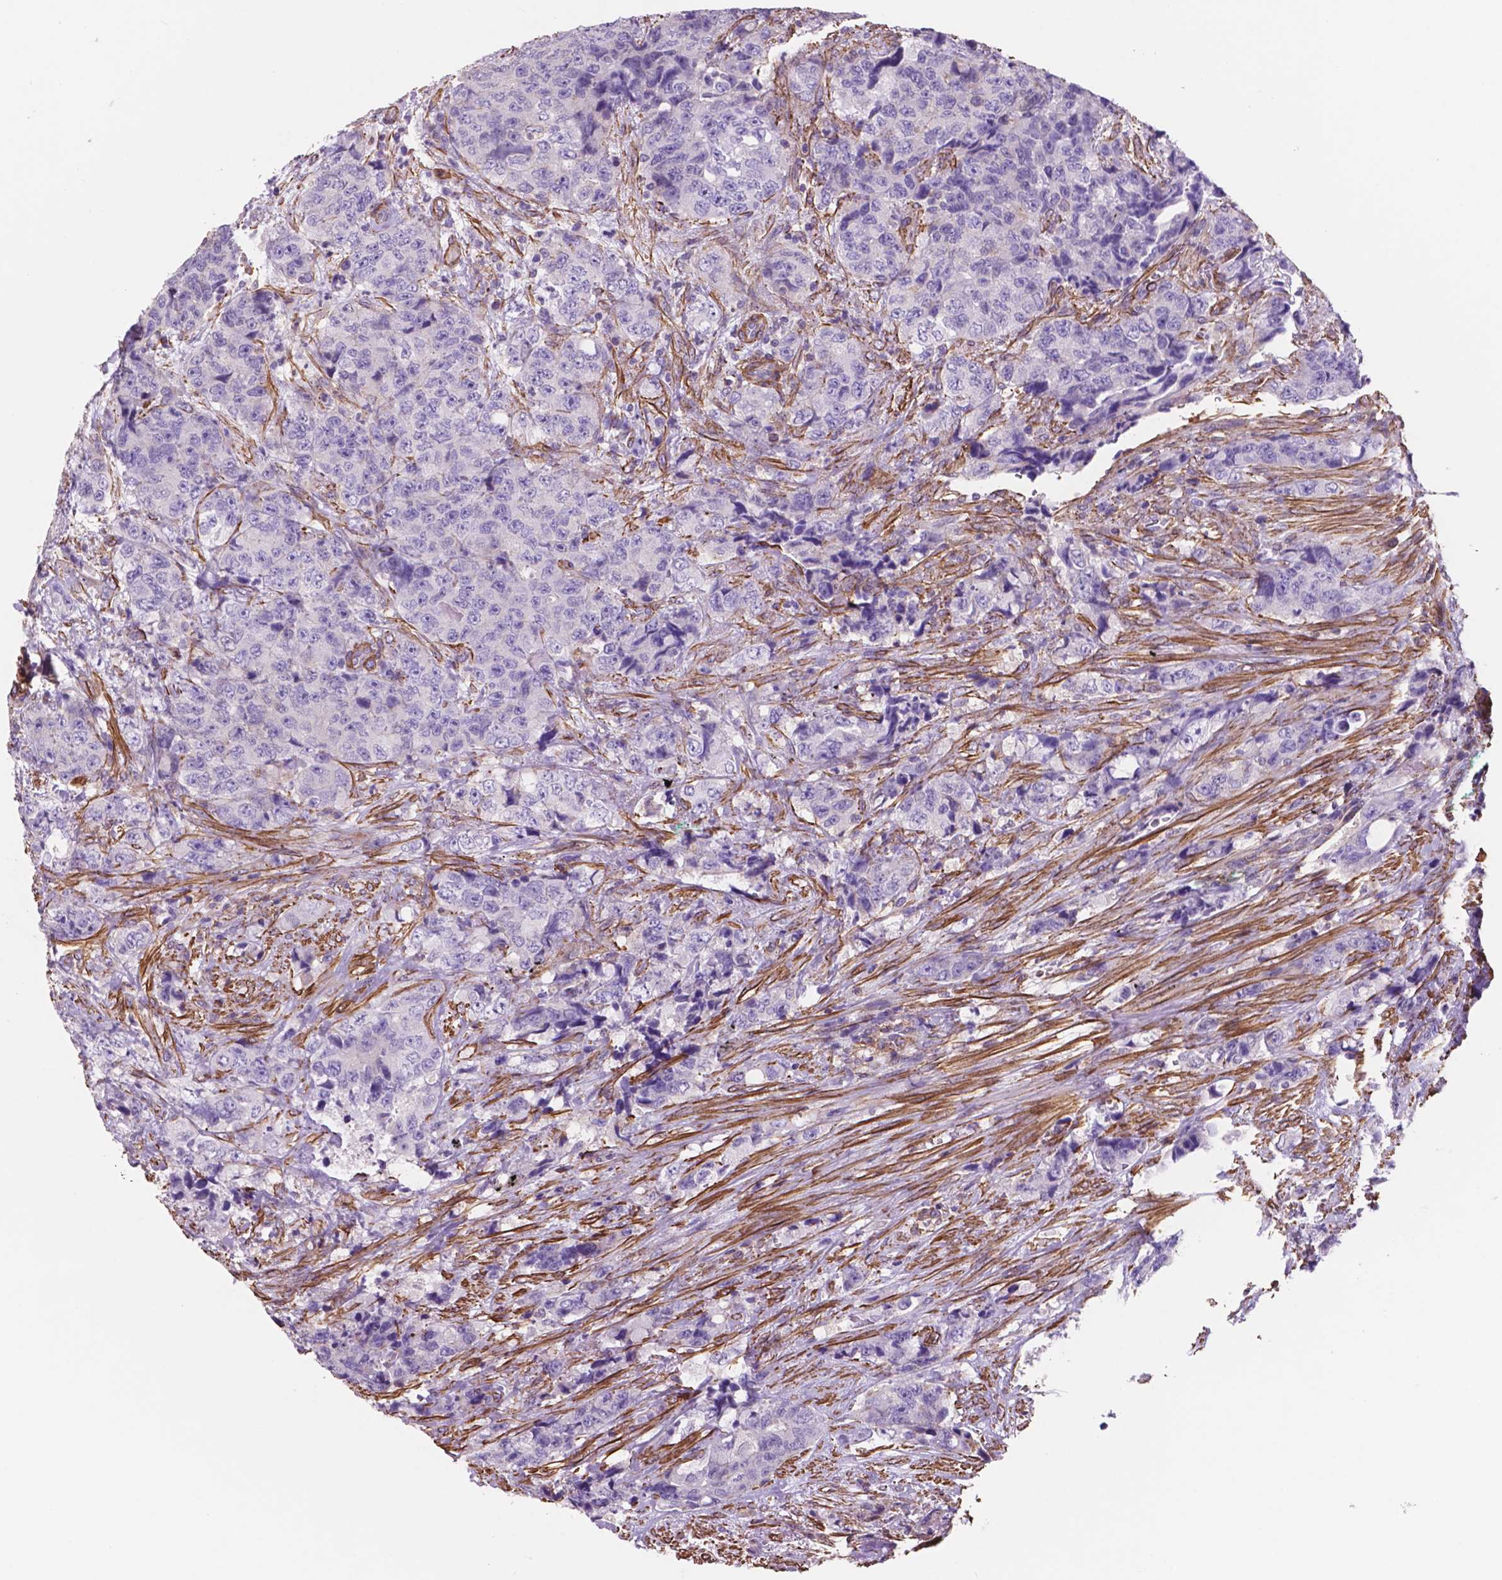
{"staining": {"intensity": "negative", "quantity": "none", "location": "none"}, "tissue": "urothelial cancer", "cell_type": "Tumor cells", "image_type": "cancer", "snomed": [{"axis": "morphology", "description": "Urothelial carcinoma, High grade"}, {"axis": "topography", "description": "Urinary bladder"}], "caption": "High-grade urothelial carcinoma was stained to show a protein in brown. There is no significant positivity in tumor cells.", "gene": "TOR2A", "patient": {"sex": "female", "age": 78}}